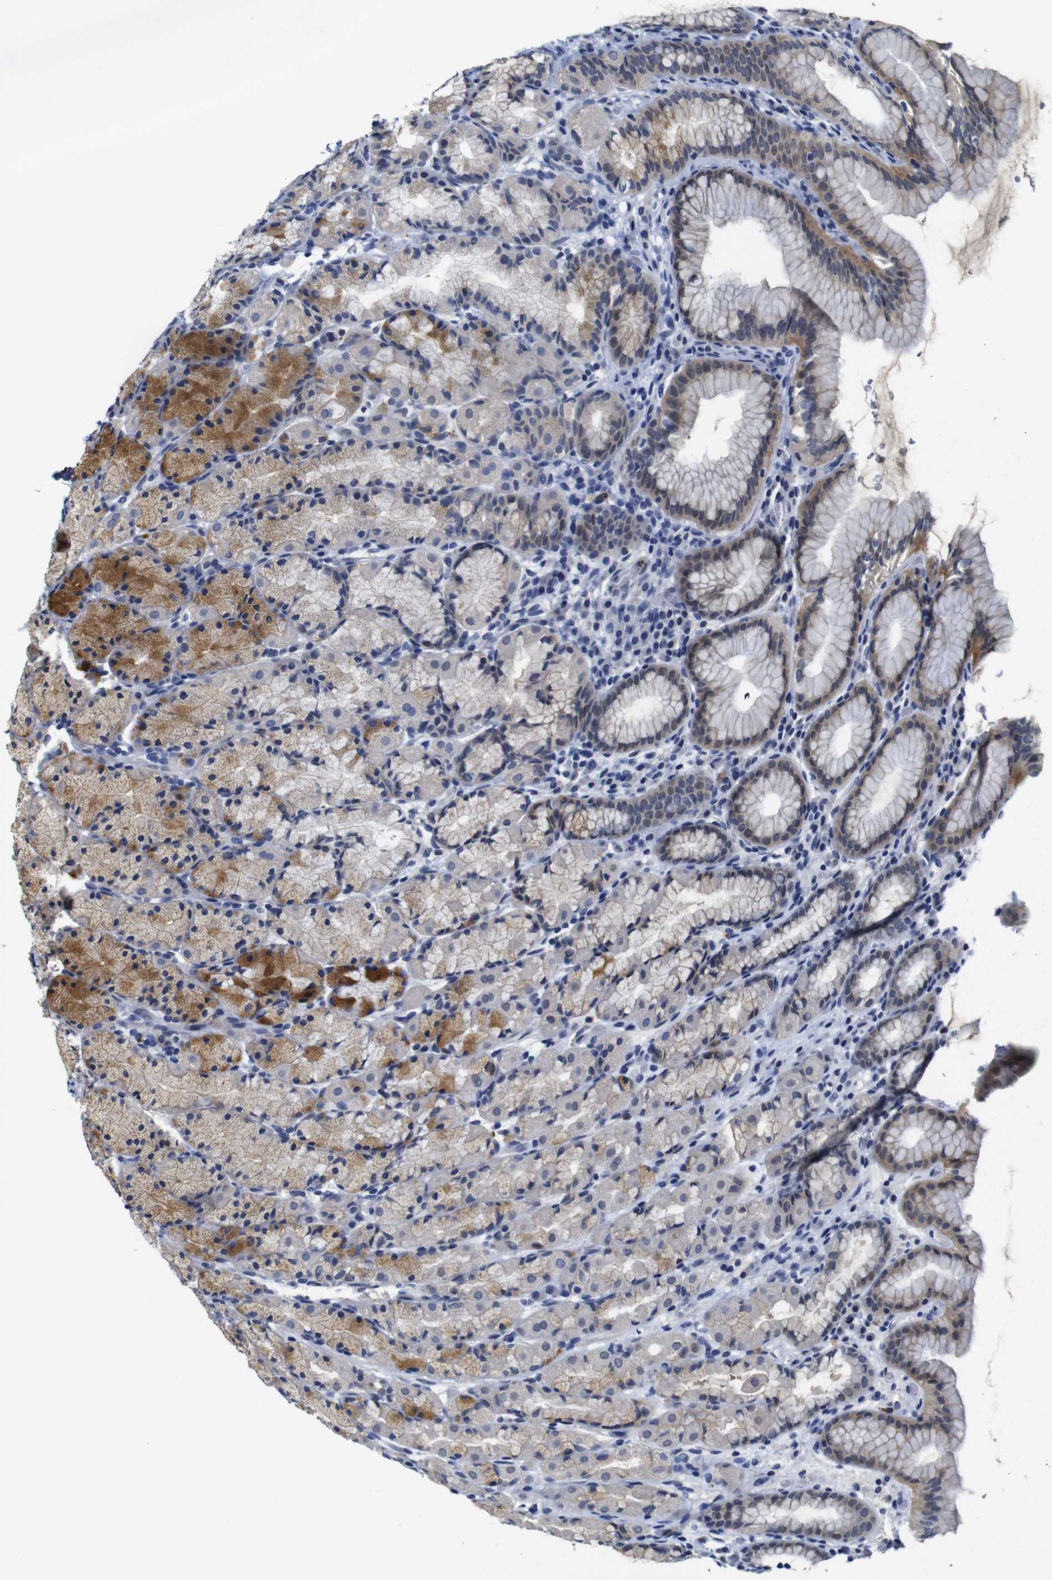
{"staining": {"intensity": "moderate", "quantity": "<25%", "location": "cytoplasmic/membranous"}, "tissue": "stomach", "cell_type": "Glandular cells", "image_type": "normal", "snomed": [{"axis": "morphology", "description": "Normal tissue, NOS"}, {"axis": "topography", "description": "Stomach, upper"}], "caption": "Immunohistochemistry histopathology image of benign stomach: human stomach stained using IHC shows low levels of moderate protein expression localized specifically in the cytoplasmic/membranous of glandular cells, appearing as a cytoplasmic/membranous brown color.", "gene": "NTRK3", "patient": {"sex": "male", "age": 68}}